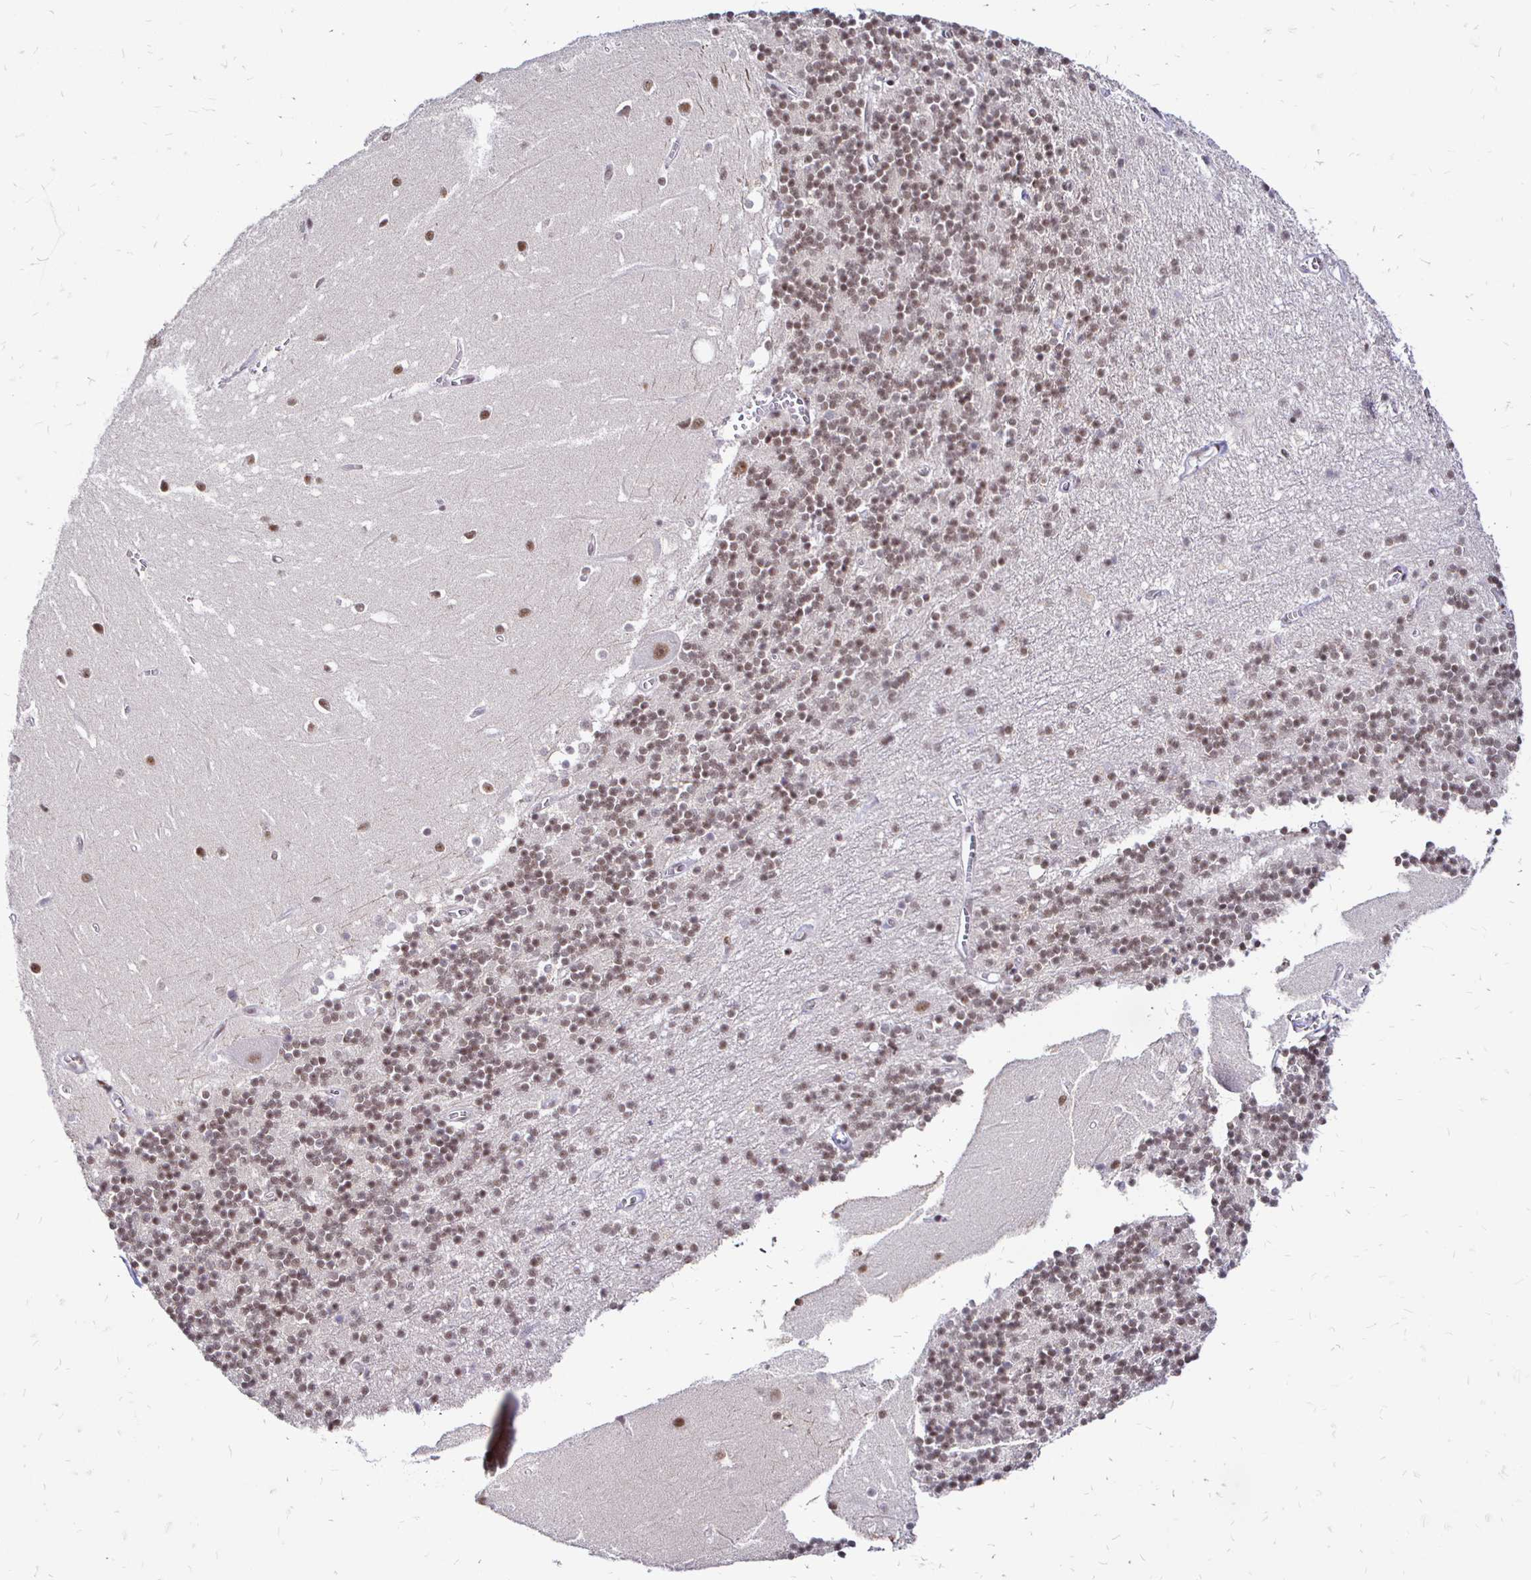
{"staining": {"intensity": "moderate", "quantity": ">75%", "location": "nuclear"}, "tissue": "cerebellum", "cell_type": "Cells in granular layer", "image_type": "normal", "snomed": [{"axis": "morphology", "description": "Normal tissue, NOS"}, {"axis": "topography", "description": "Cerebellum"}], "caption": "This is an image of immunohistochemistry staining of benign cerebellum, which shows moderate positivity in the nuclear of cells in granular layer.", "gene": "SIN3A", "patient": {"sex": "male", "age": 54}}